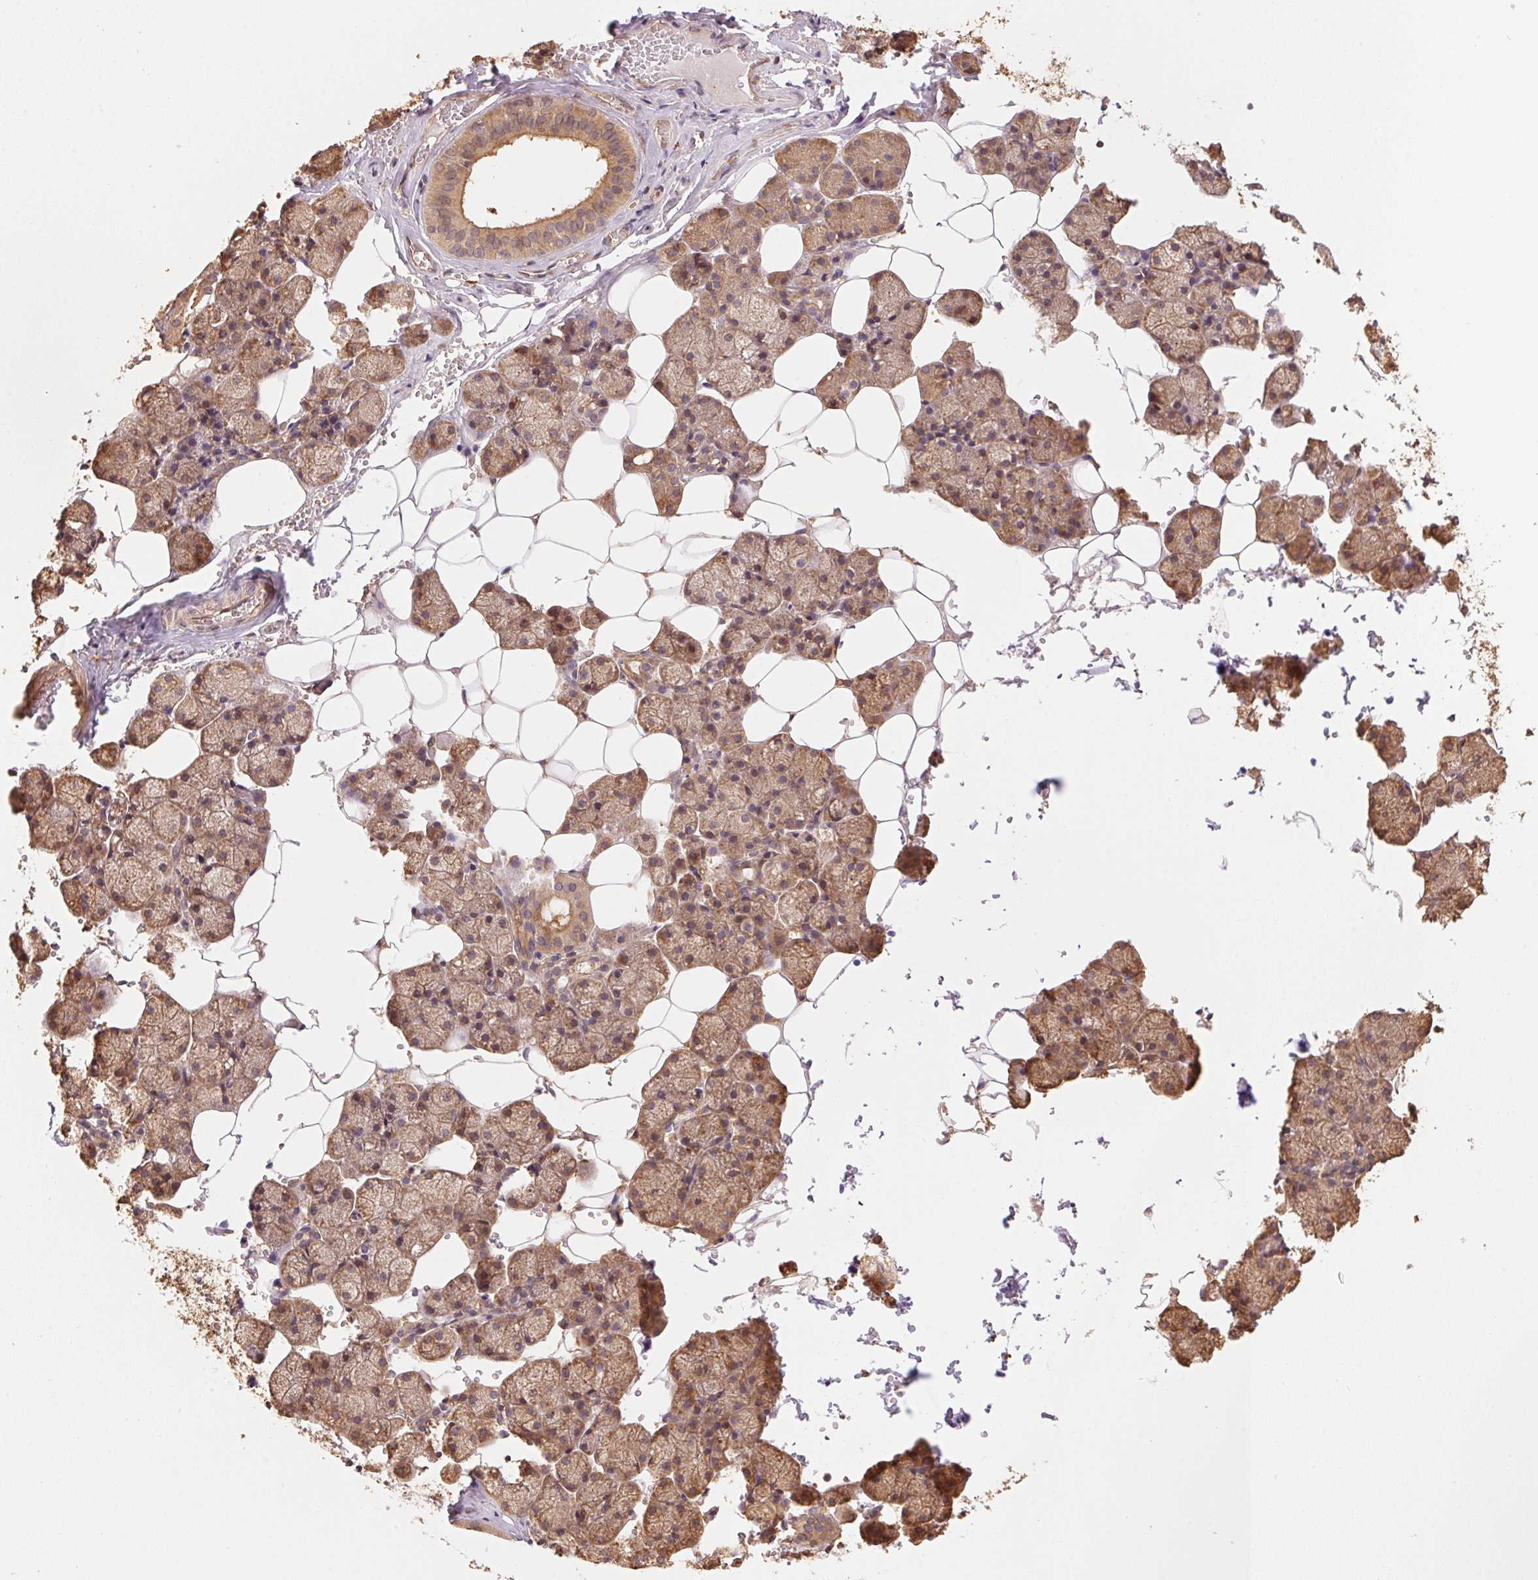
{"staining": {"intensity": "moderate", "quantity": ">75%", "location": "cytoplasmic/membranous"}, "tissue": "salivary gland", "cell_type": "Glandular cells", "image_type": "normal", "snomed": [{"axis": "morphology", "description": "Normal tissue, NOS"}, {"axis": "topography", "description": "Salivary gland"}], "caption": "Glandular cells exhibit medium levels of moderate cytoplasmic/membranous positivity in about >75% of cells in normal salivary gland. (DAB (3,3'-diaminobenzidine) = brown stain, brightfield microscopy at high magnification).", "gene": "C6orf163", "patient": {"sex": "male", "age": 38}}